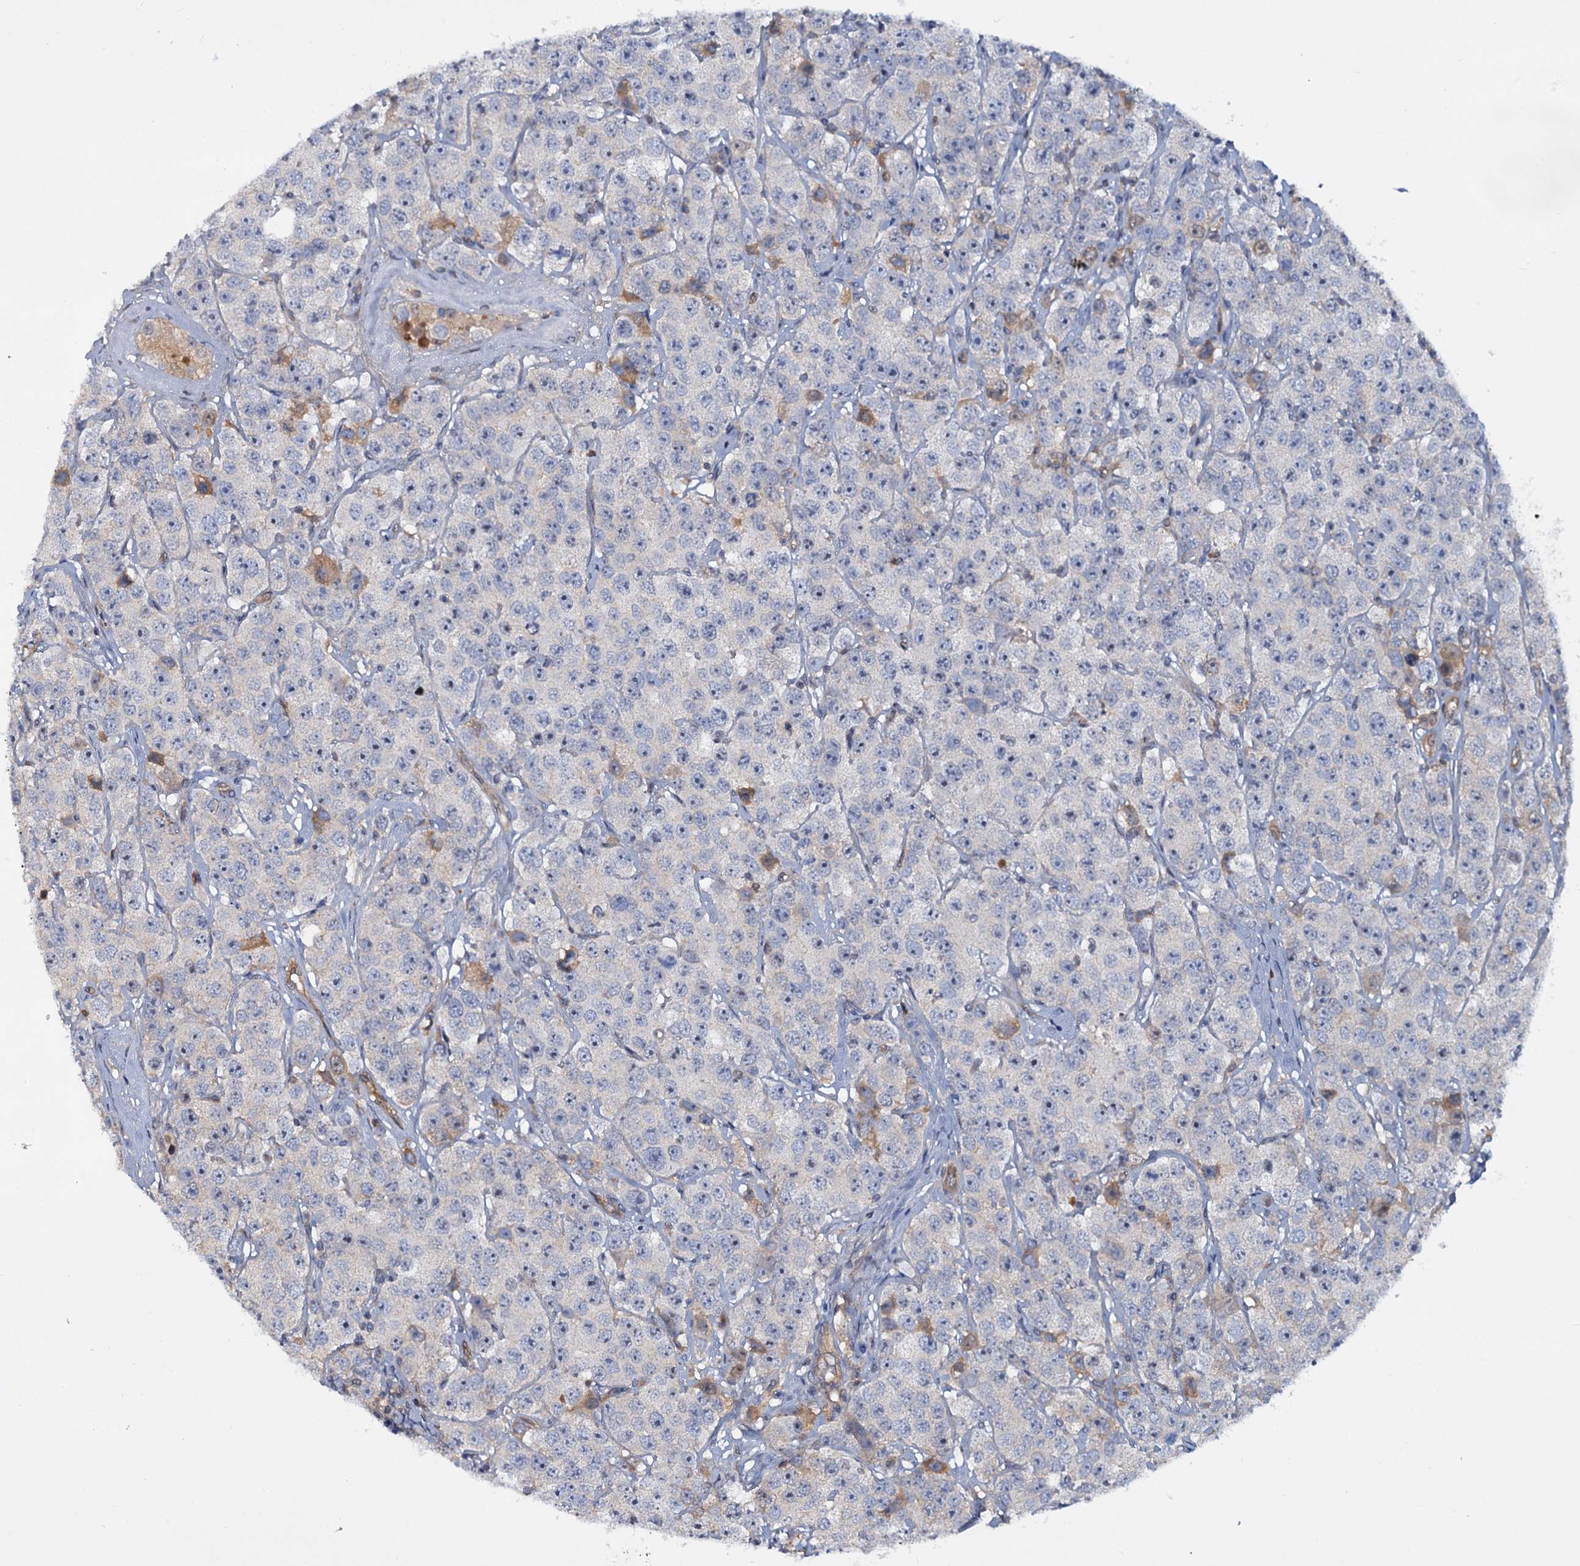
{"staining": {"intensity": "negative", "quantity": "none", "location": "none"}, "tissue": "testis cancer", "cell_type": "Tumor cells", "image_type": "cancer", "snomed": [{"axis": "morphology", "description": "Seminoma, NOS"}, {"axis": "topography", "description": "Testis"}], "caption": "A histopathology image of human testis cancer is negative for staining in tumor cells.", "gene": "SNX15", "patient": {"sex": "male", "age": 28}}